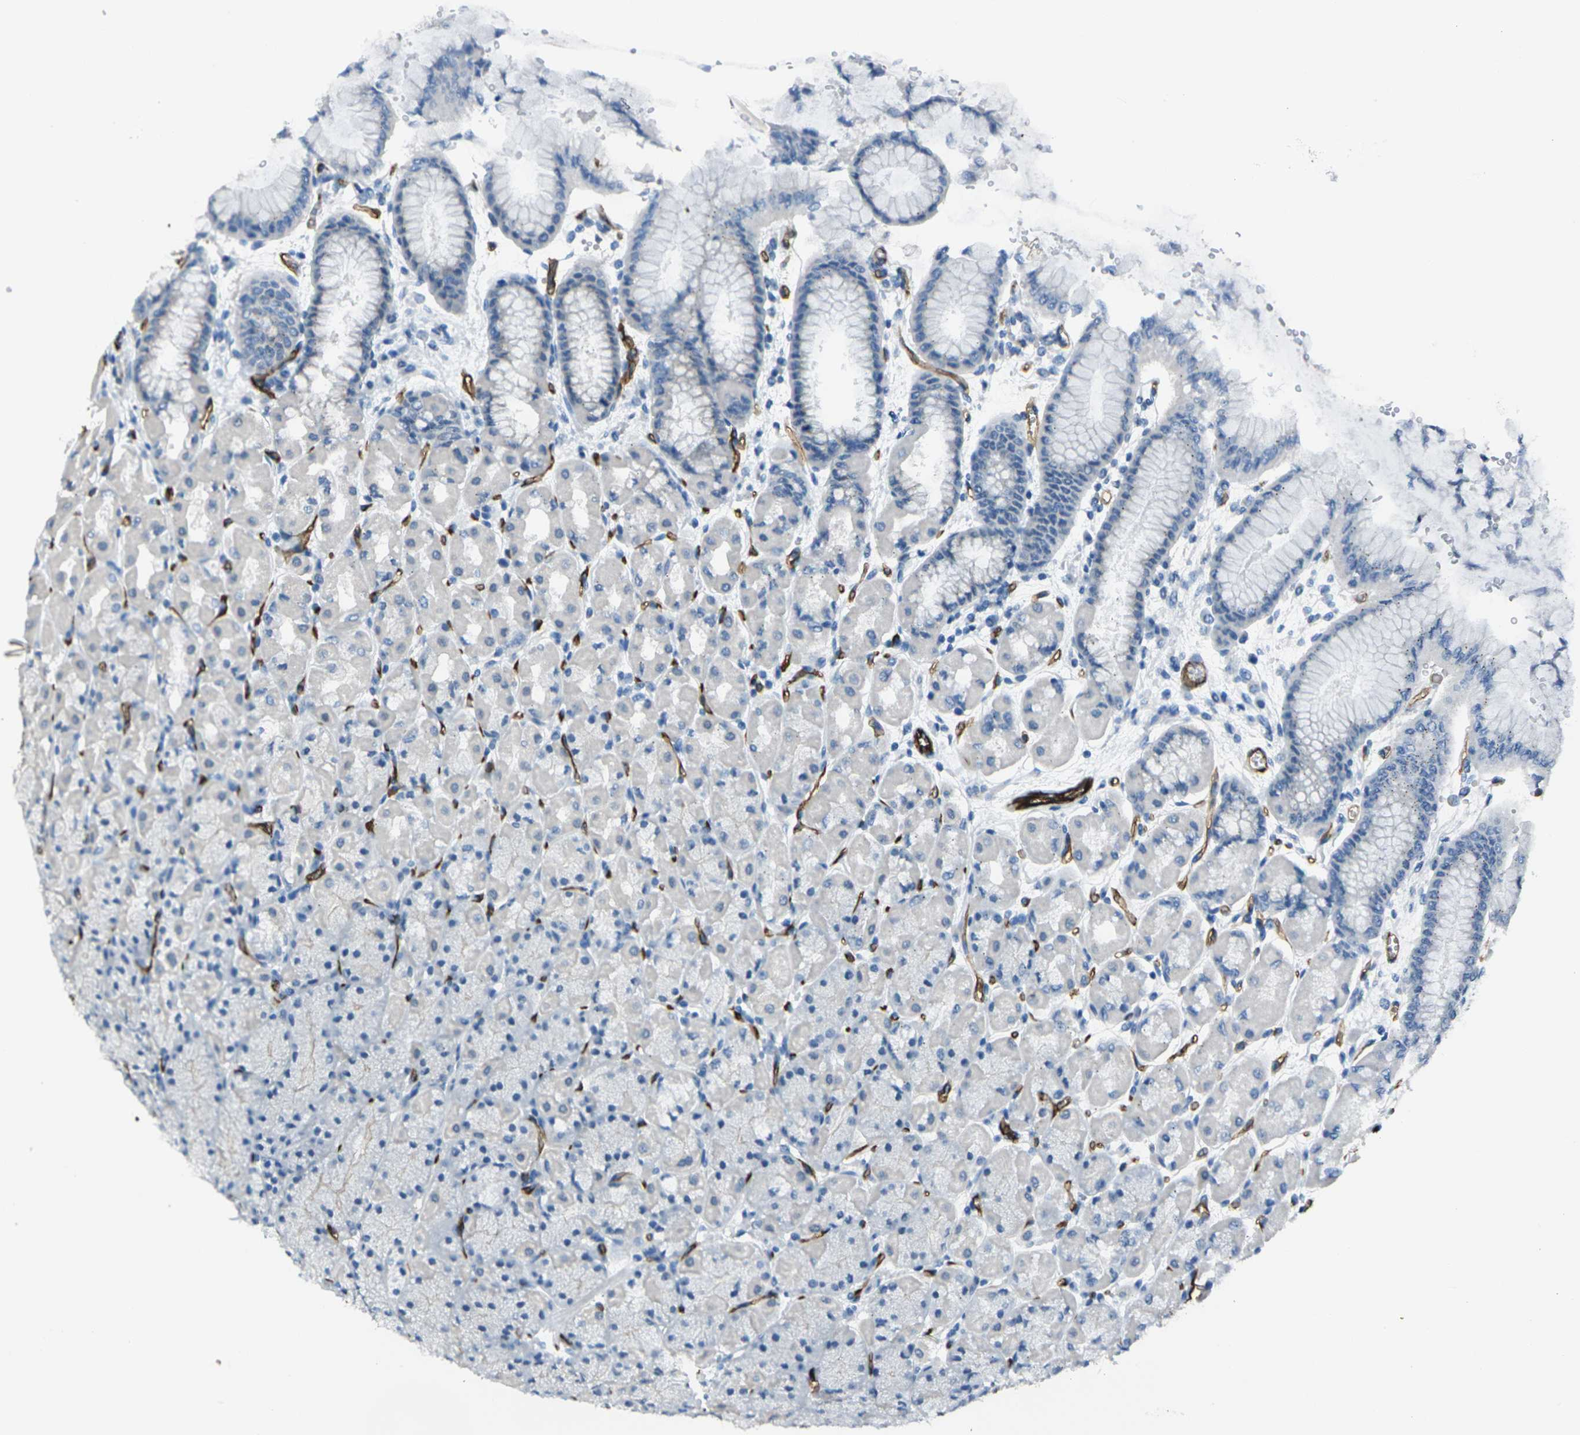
{"staining": {"intensity": "negative", "quantity": "none", "location": "none"}, "tissue": "stomach", "cell_type": "Glandular cells", "image_type": "normal", "snomed": [{"axis": "morphology", "description": "Normal tissue, NOS"}, {"axis": "topography", "description": "Stomach, upper"}], "caption": "DAB immunohistochemical staining of unremarkable human stomach displays no significant positivity in glandular cells.", "gene": "HSPA12B", "patient": {"sex": "female", "age": 56}}